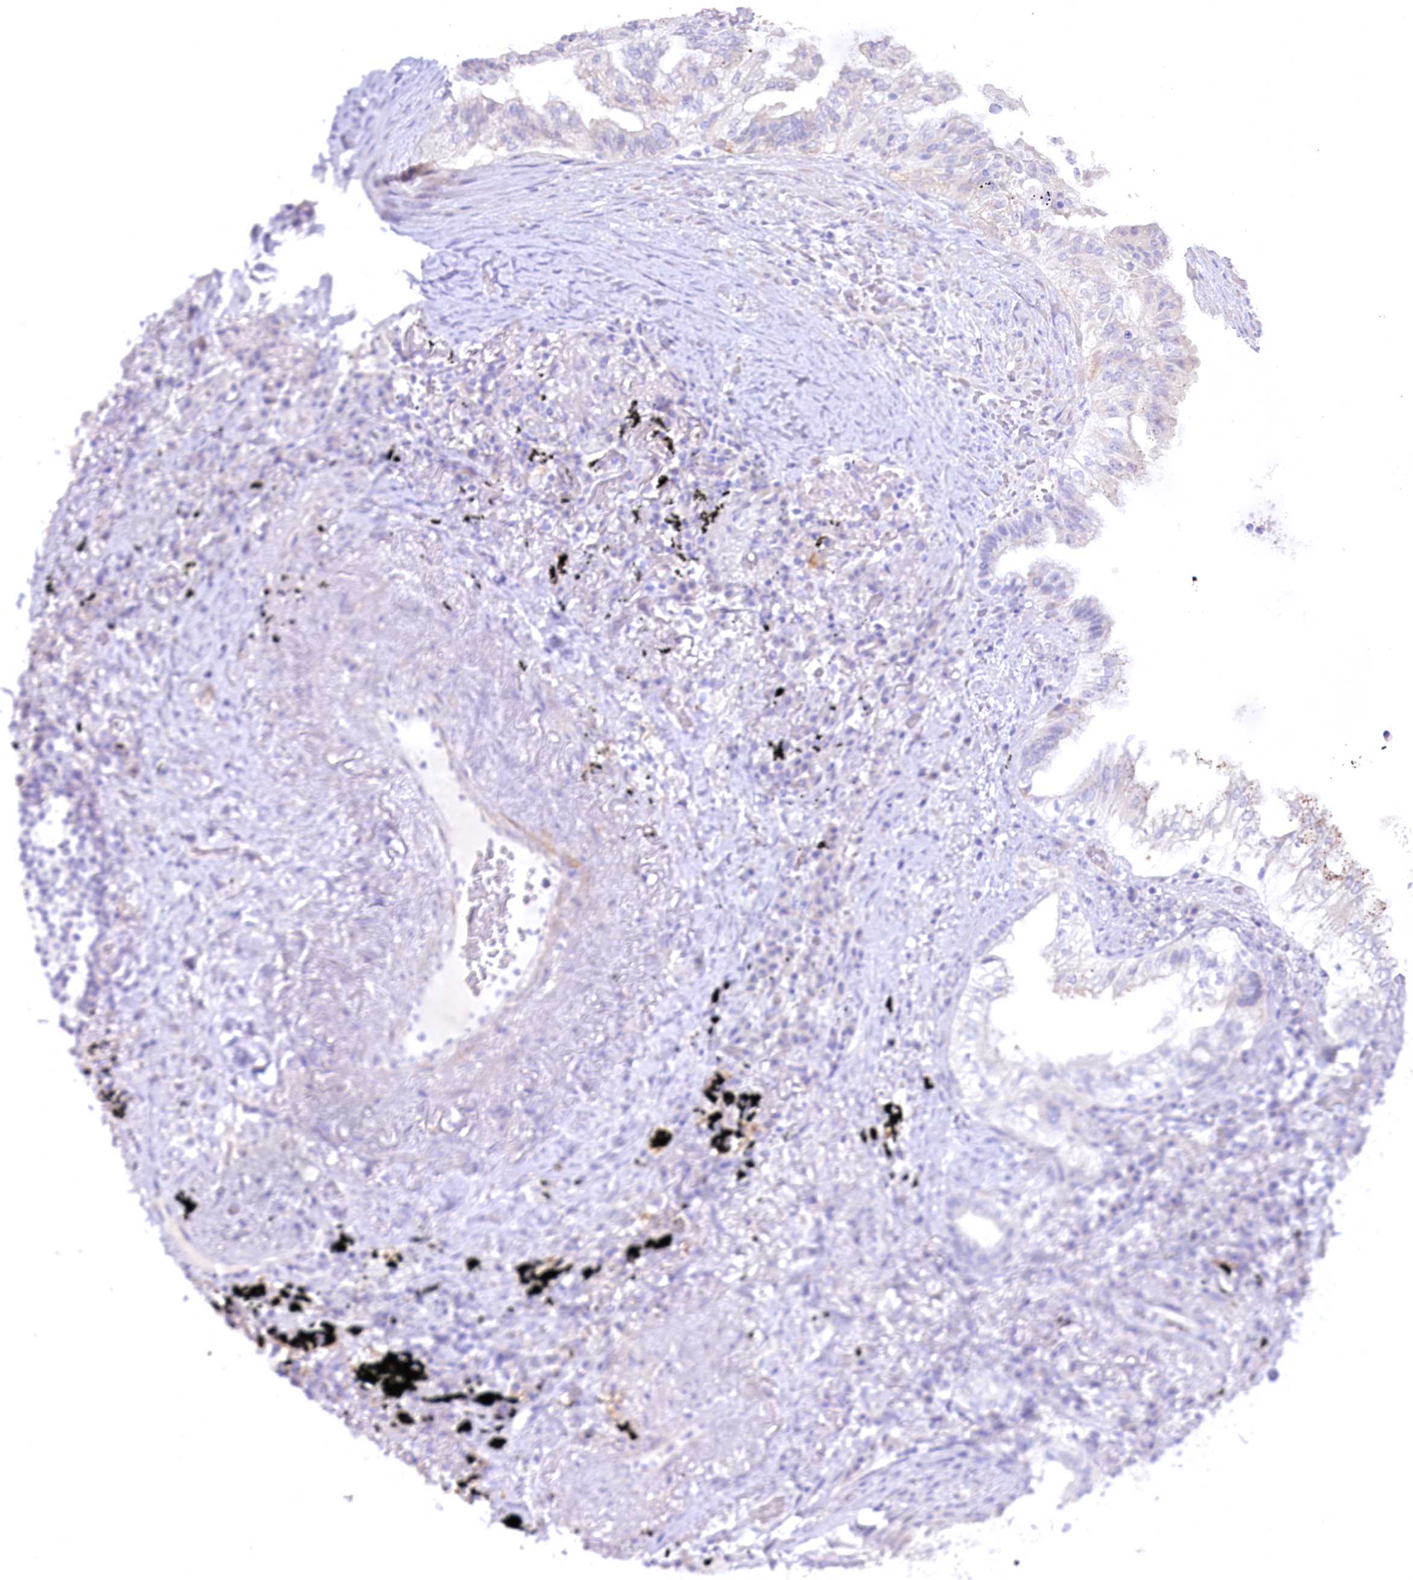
{"staining": {"intensity": "negative", "quantity": "none", "location": "none"}, "tissue": "lung cancer", "cell_type": "Tumor cells", "image_type": "cancer", "snomed": [{"axis": "morphology", "description": "Adenocarcinoma, NOS"}, {"axis": "topography", "description": "Lung"}], "caption": "This histopathology image is of lung cancer (adenocarcinoma) stained with IHC to label a protein in brown with the nuclei are counter-stained blue. There is no expression in tumor cells.", "gene": "MYOZ1", "patient": {"sex": "female", "age": 70}}